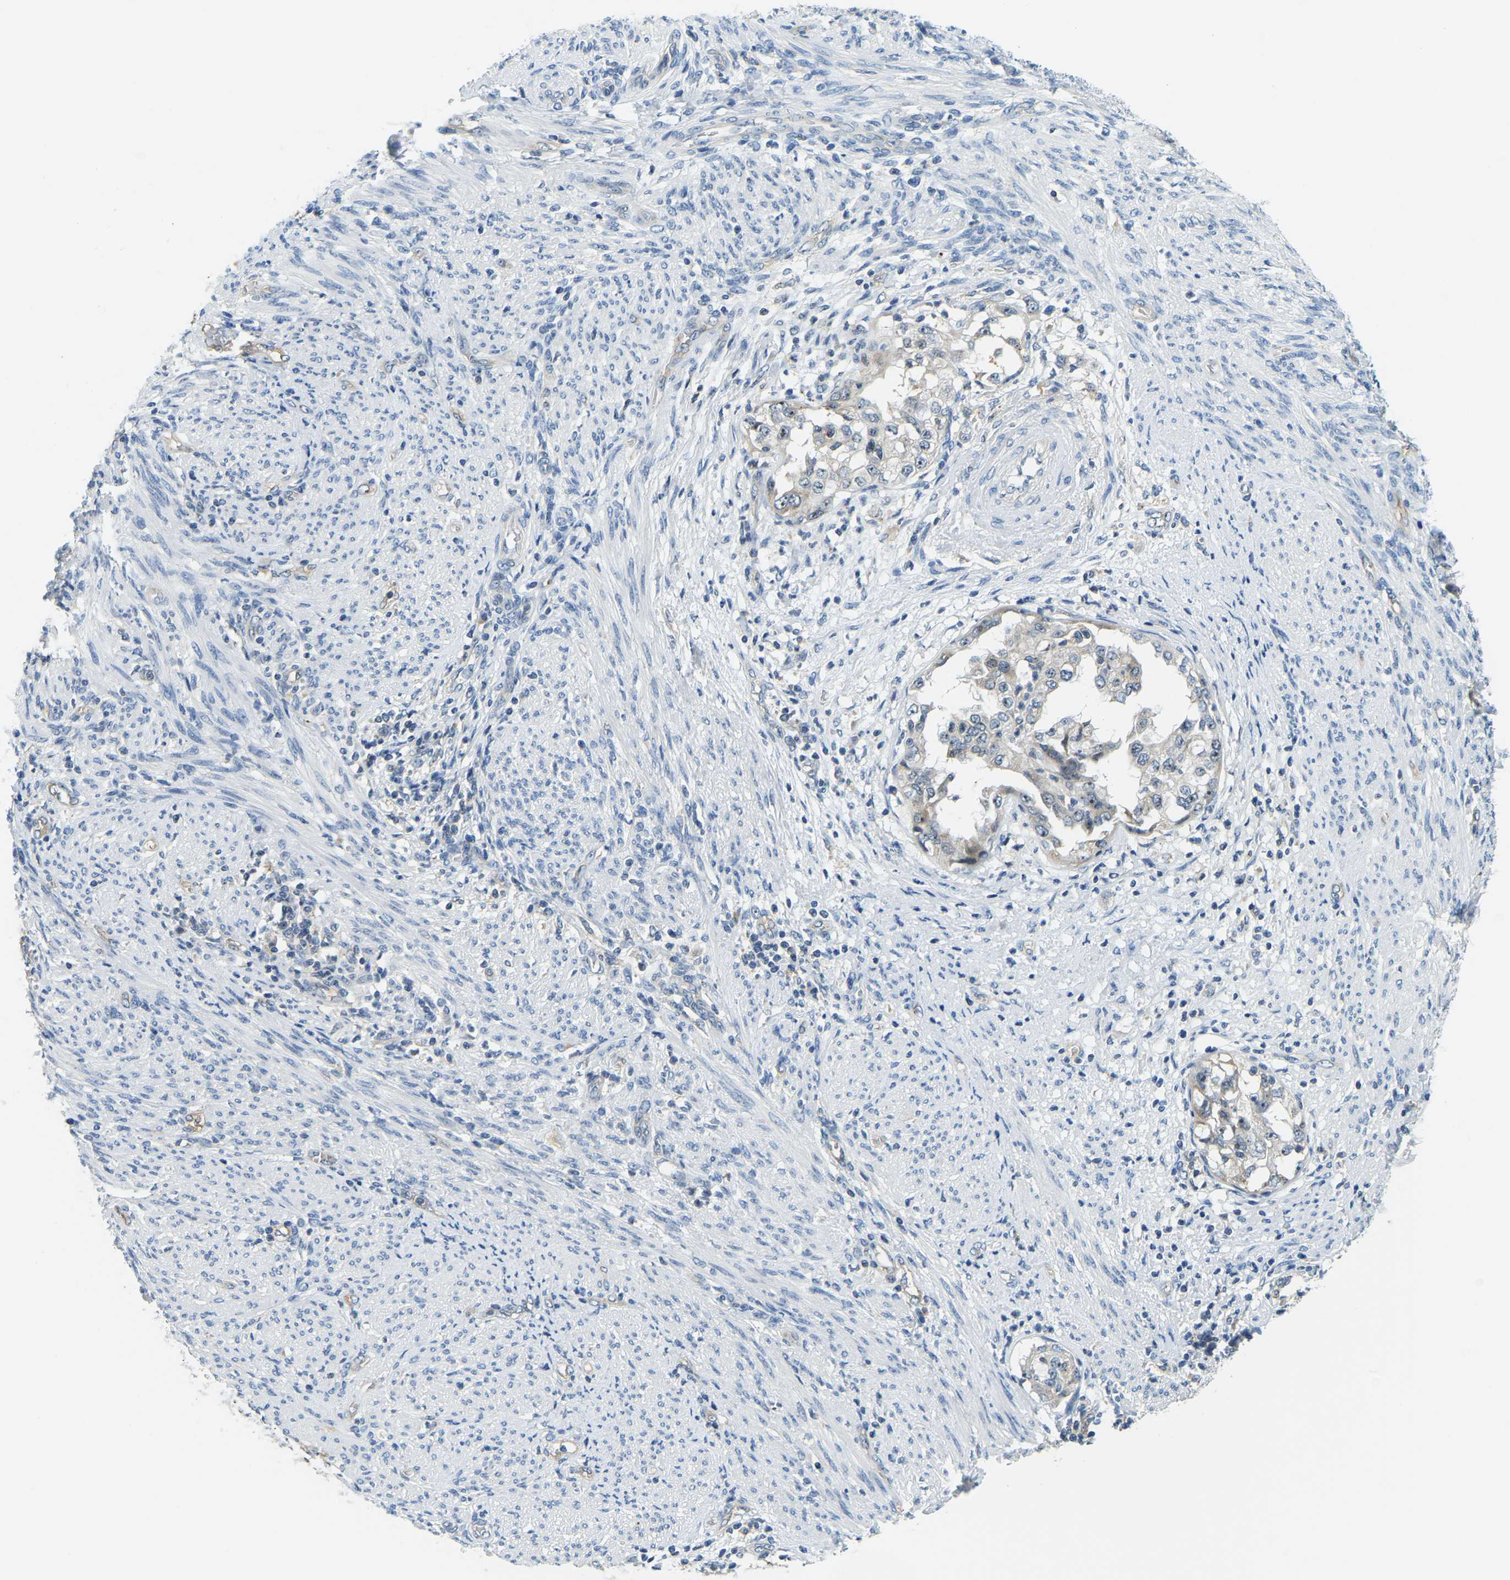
{"staining": {"intensity": "weak", "quantity": "<25%", "location": "cytoplasmic/membranous,nuclear"}, "tissue": "endometrial cancer", "cell_type": "Tumor cells", "image_type": "cancer", "snomed": [{"axis": "morphology", "description": "Adenocarcinoma, NOS"}, {"axis": "topography", "description": "Endometrium"}], "caption": "Tumor cells show no significant positivity in adenocarcinoma (endometrial). The staining is performed using DAB brown chromogen with nuclei counter-stained in using hematoxylin.", "gene": "RRP1", "patient": {"sex": "female", "age": 85}}